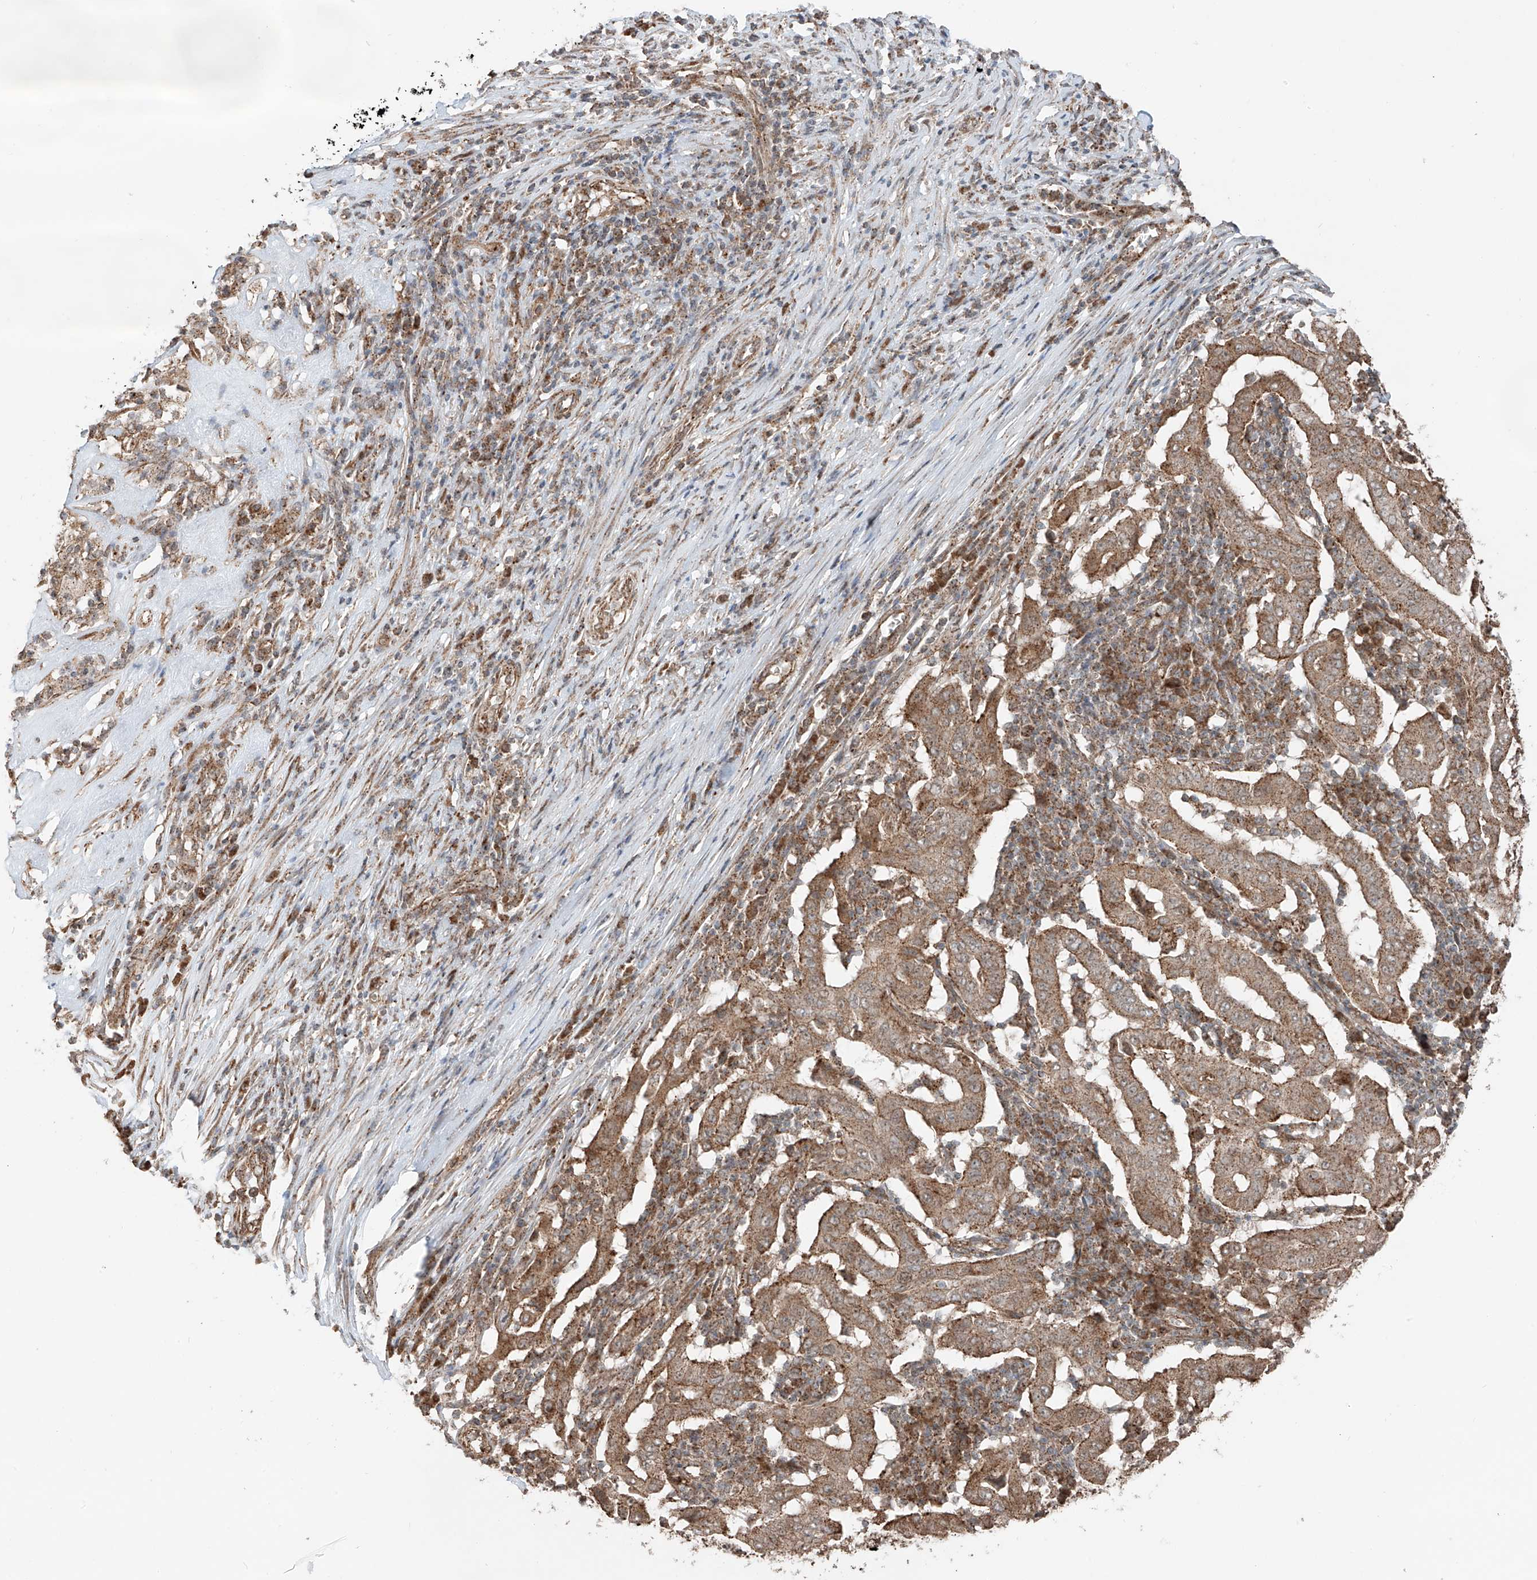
{"staining": {"intensity": "moderate", "quantity": ">75%", "location": "cytoplasmic/membranous"}, "tissue": "pancreatic cancer", "cell_type": "Tumor cells", "image_type": "cancer", "snomed": [{"axis": "morphology", "description": "Adenocarcinoma, NOS"}, {"axis": "topography", "description": "Pancreas"}], "caption": "The histopathology image reveals immunohistochemical staining of adenocarcinoma (pancreatic). There is moderate cytoplasmic/membranous positivity is seen in about >75% of tumor cells. (DAB IHC, brown staining for protein, blue staining for nuclei).", "gene": "CEP162", "patient": {"sex": "male", "age": 63}}